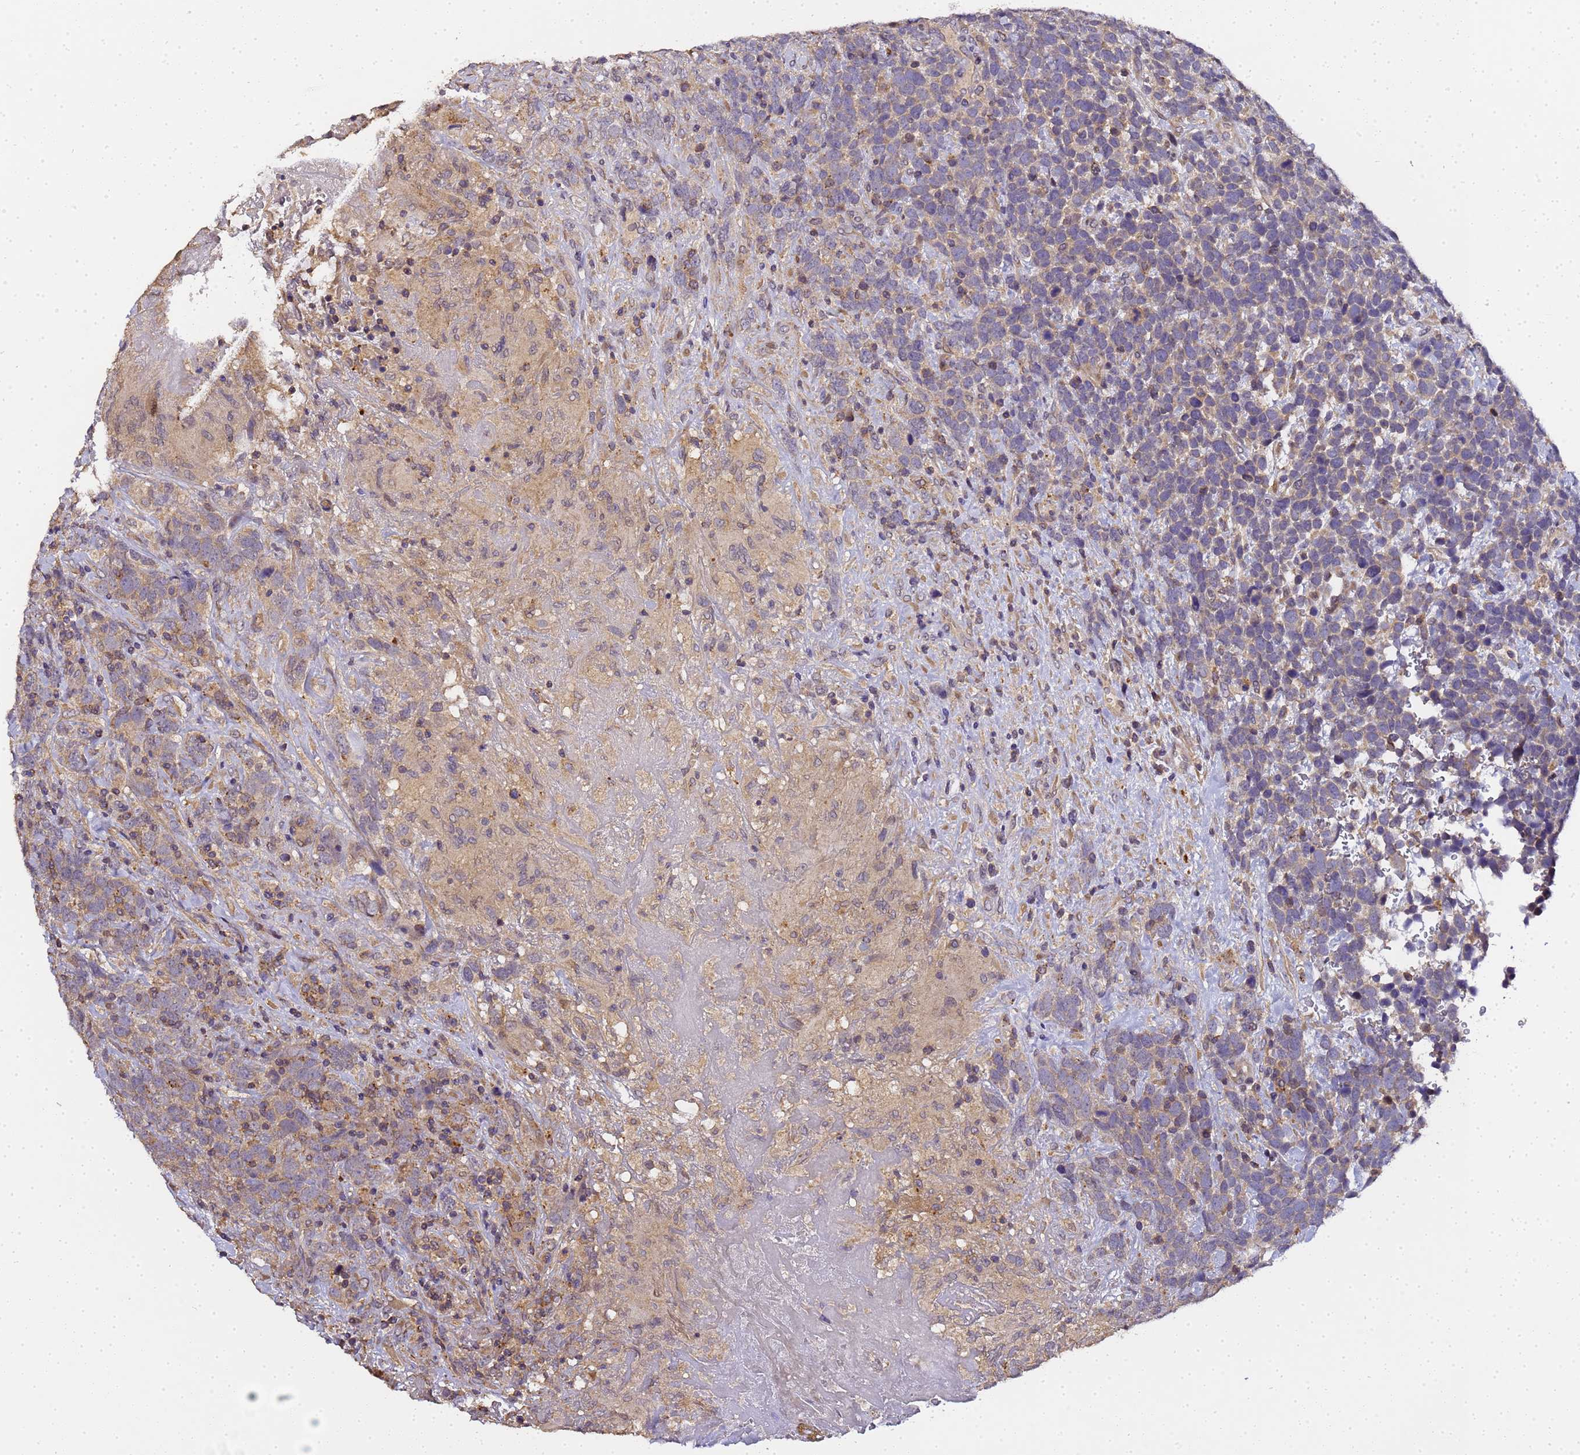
{"staining": {"intensity": "weak", "quantity": ">75%", "location": "cytoplasmic/membranous"}, "tissue": "urothelial cancer", "cell_type": "Tumor cells", "image_type": "cancer", "snomed": [{"axis": "morphology", "description": "Urothelial carcinoma, High grade"}, {"axis": "topography", "description": "Urinary bladder"}], "caption": "Brown immunohistochemical staining in human urothelial carcinoma (high-grade) shows weak cytoplasmic/membranous positivity in approximately >75% of tumor cells.", "gene": "LGI4", "patient": {"sex": "female", "age": 82}}